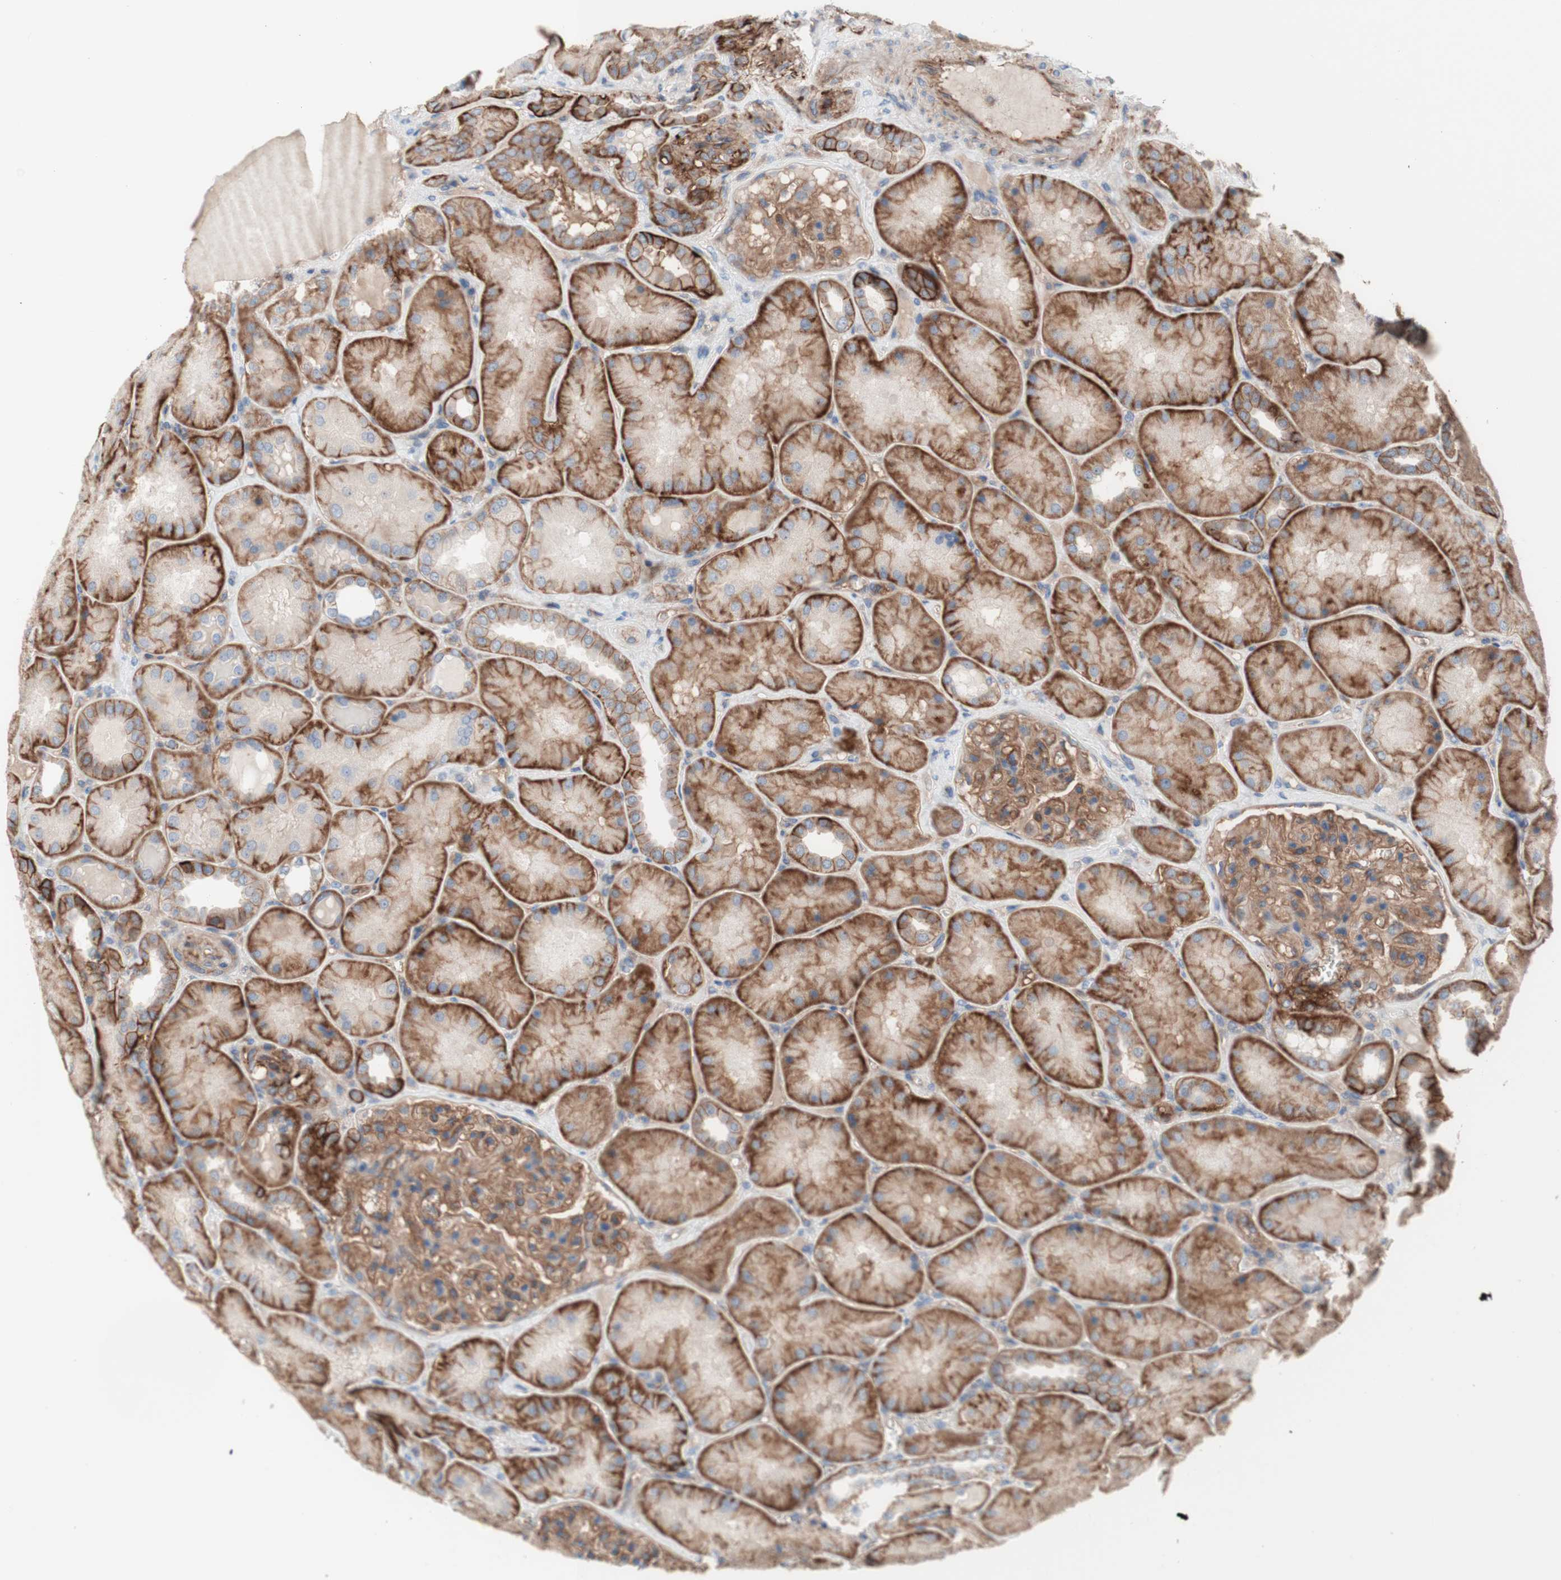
{"staining": {"intensity": "moderate", "quantity": ">75%", "location": "cytoplasmic/membranous"}, "tissue": "kidney", "cell_type": "Cells in glomeruli", "image_type": "normal", "snomed": [{"axis": "morphology", "description": "Normal tissue, NOS"}, {"axis": "topography", "description": "Kidney"}], "caption": "Protein staining of benign kidney demonstrates moderate cytoplasmic/membranous expression in approximately >75% of cells in glomeruli.", "gene": "CD46", "patient": {"sex": "female", "age": 56}}